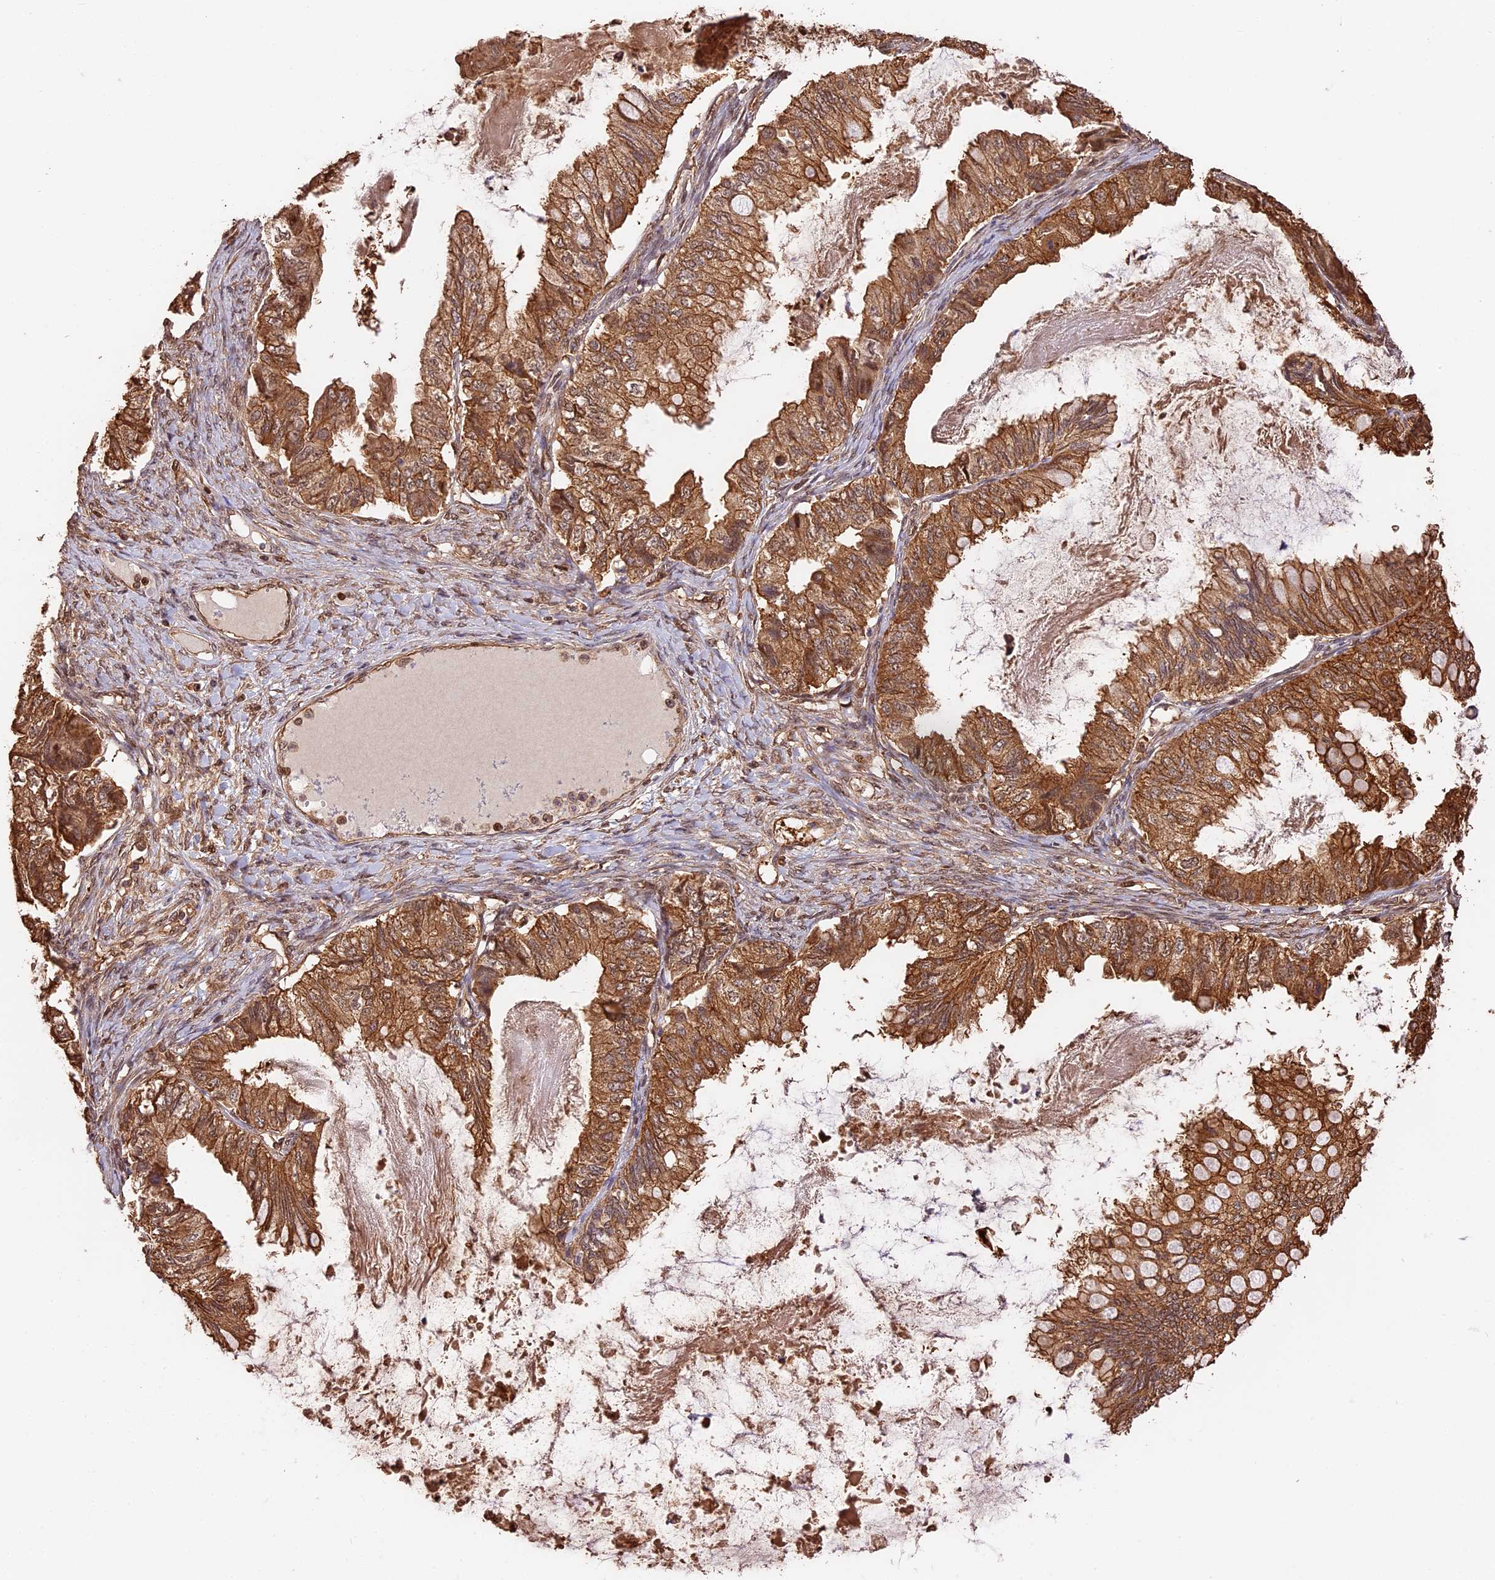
{"staining": {"intensity": "moderate", "quantity": ">75%", "location": "cytoplasmic/membranous"}, "tissue": "ovarian cancer", "cell_type": "Tumor cells", "image_type": "cancer", "snomed": [{"axis": "morphology", "description": "Cystadenocarcinoma, mucinous, NOS"}, {"axis": "topography", "description": "Ovary"}], "caption": "The image displays staining of ovarian cancer, revealing moderate cytoplasmic/membranous protein staining (brown color) within tumor cells. The staining was performed using DAB (3,3'-diaminobenzidine) to visualize the protein expression in brown, while the nuclei were stained in blue with hematoxylin (Magnification: 20x).", "gene": "PPP1R37", "patient": {"sex": "female", "age": 80}}